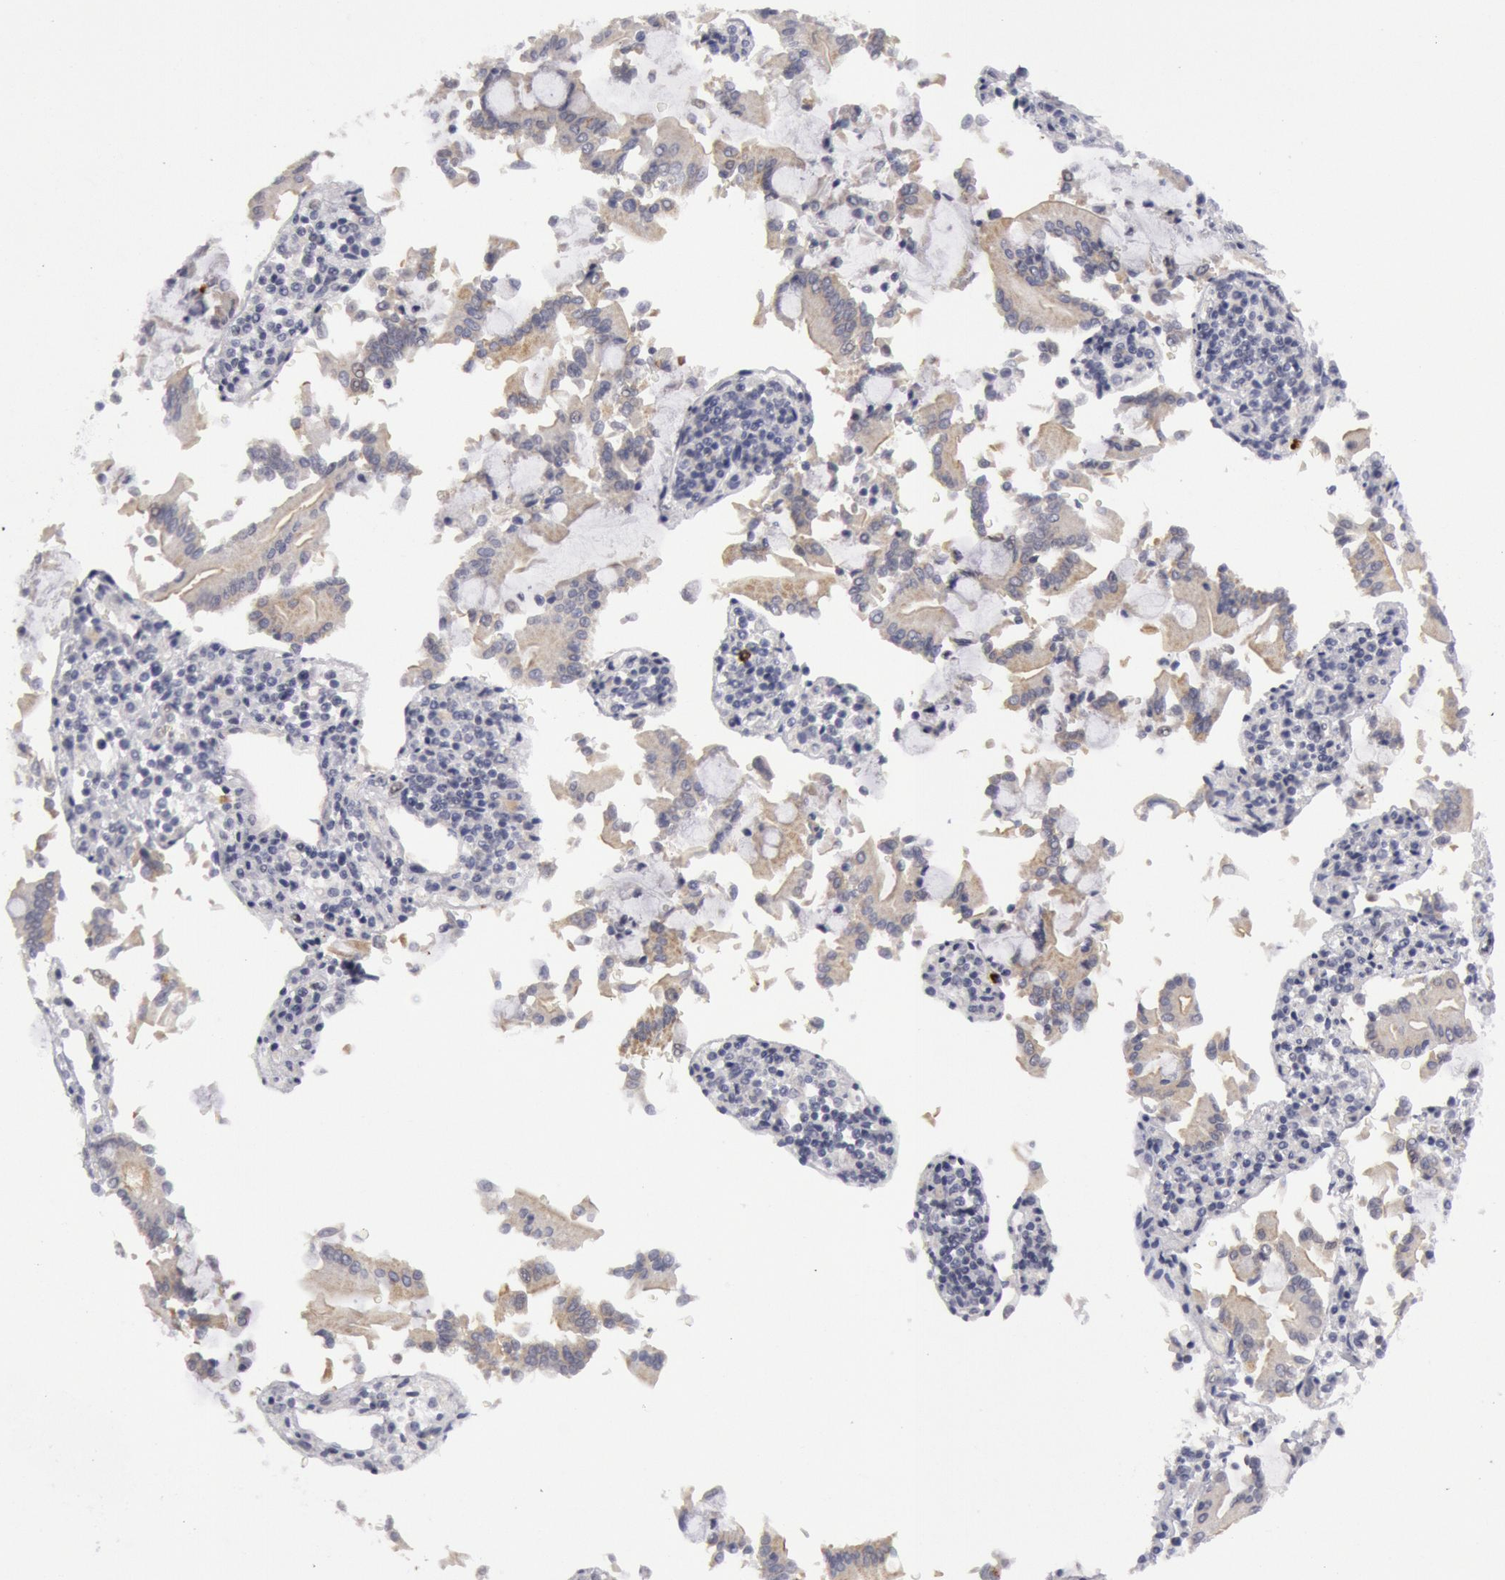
{"staining": {"intensity": "negative", "quantity": "none", "location": "none"}, "tissue": "pancreatic cancer", "cell_type": "Tumor cells", "image_type": "cancer", "snomed": [{"axis": "morphology", "description": "Adenocarcinoma, NOS"}, {"axis": "topography", "description": "Pancreas"}], "caption": "Tumor cells show no significant staining in pancreatic cancer (adenocarcinoma).", "gene": "JOSD1", "patient": {"sex": "female", "age": 57}}